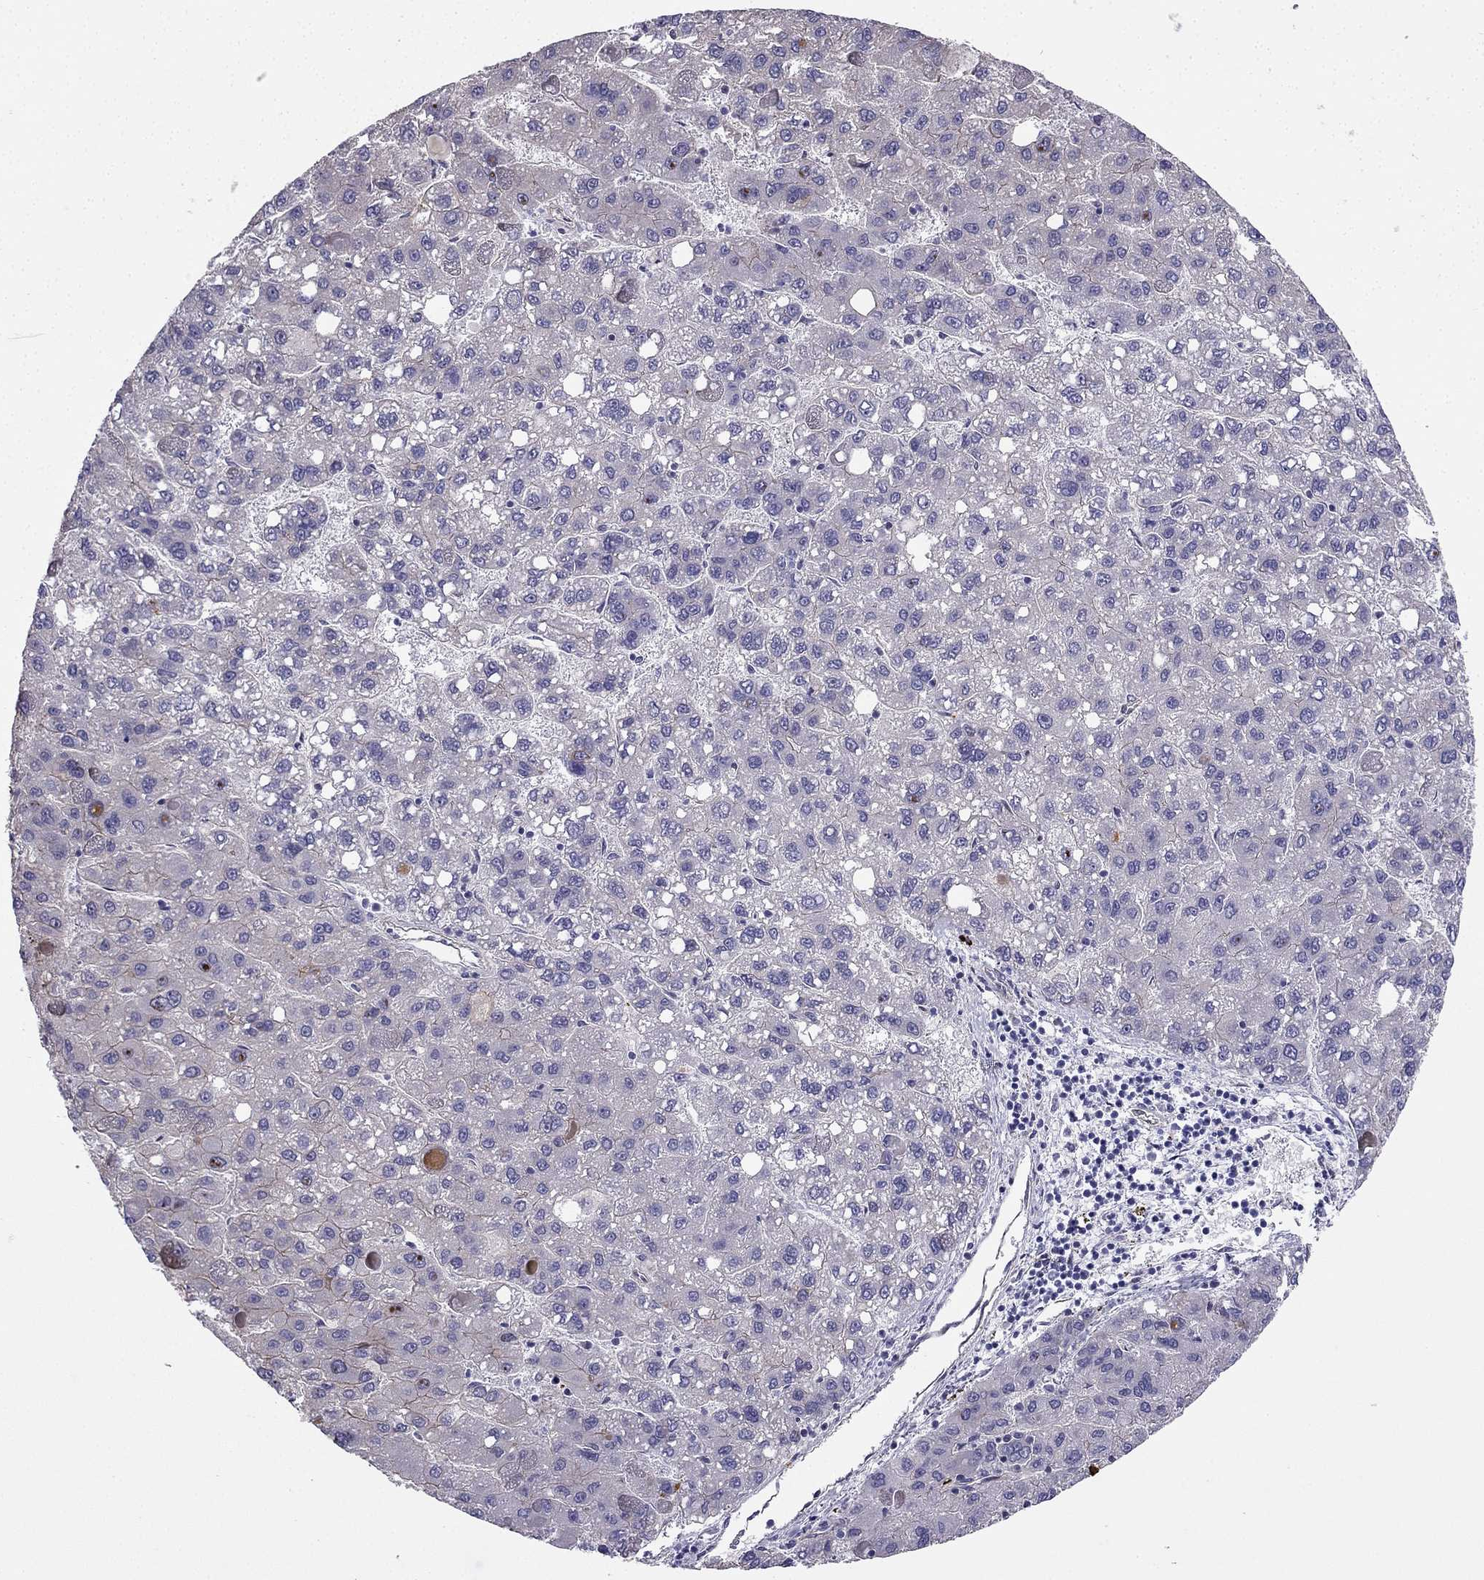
{"staining": {"intensity": "negative", "quantity": "none", "location": "none"}, "tissue": "liver cancer", "cell_type": "Tumor cells", "image_type": "cancer", "snomed": [{"axis": "morphology", "description": "Carcinoma, Hepatocellular, NOS"}, {"axis": "topography", "description": "Liver"}], "caption": "Tumor cells show no significant protein staining in liver hepatocellular carcinoma. The staining is performed using DAB (3,3'-diaminobenzidine) brown chromogen with nuclei counter-stained in using hematoxylin.", "gene": "ENOX1", "patient": {"sex": "female", "age": 82}}